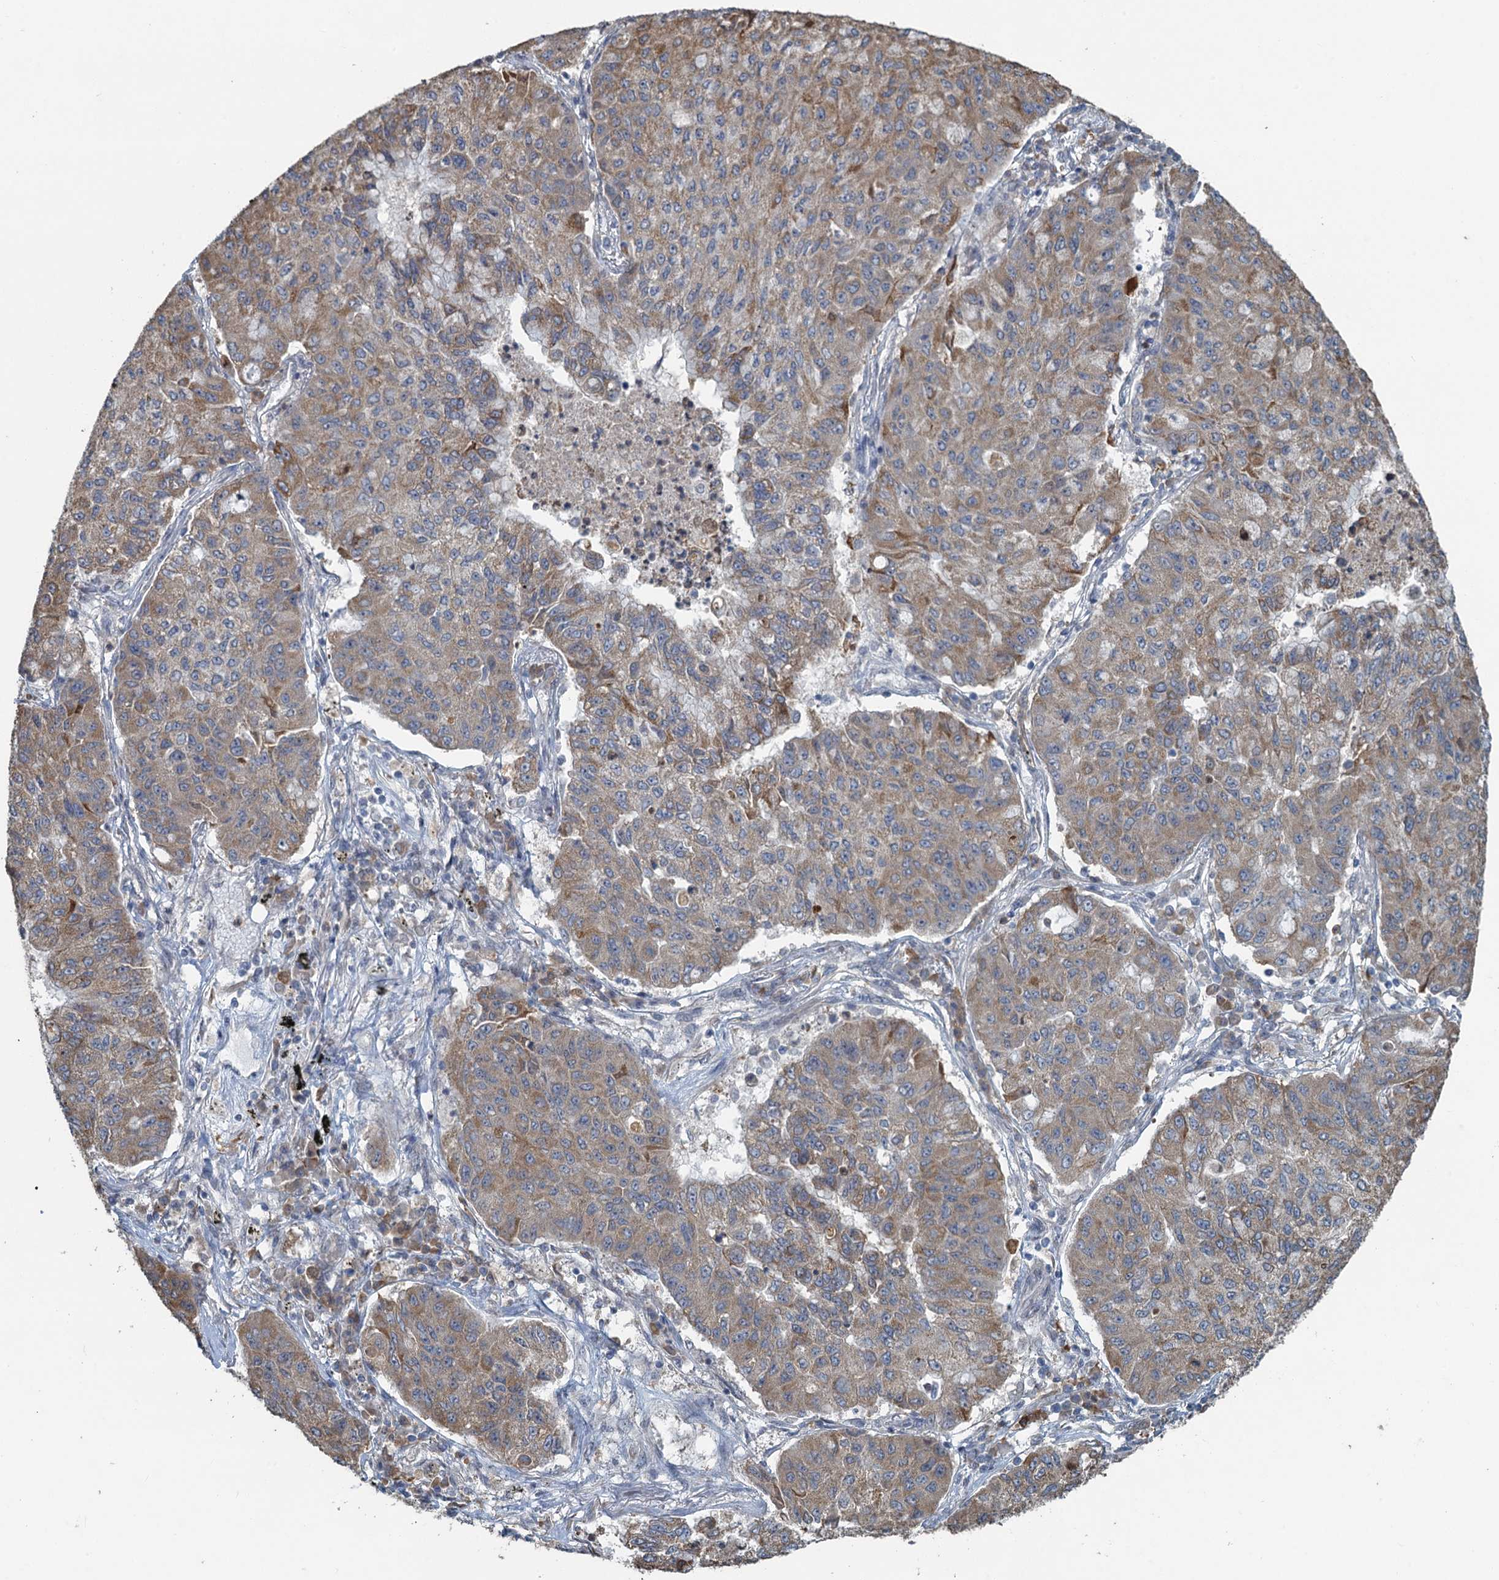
{"staining": {"intensity": "weak", "quantity": ">75%", "location": "cytoplasmic/membranous"}, "tissue": "lung cancer", "cell_type": "Tumor cells", "image_type": "cancer", "snomed": [{"axis": "morphology", "description": "Squamous cell carcinoma, NOS"}, {"axis": "topography", "description": "Lung"}], "caption": "Human lung cancer stained with a brown dye reveals weak cytoplasmic/membranous positive staining in about >75% of tumor cells.", "gene": "TEX35", "patient": {"sex": "male", "age": 74}}